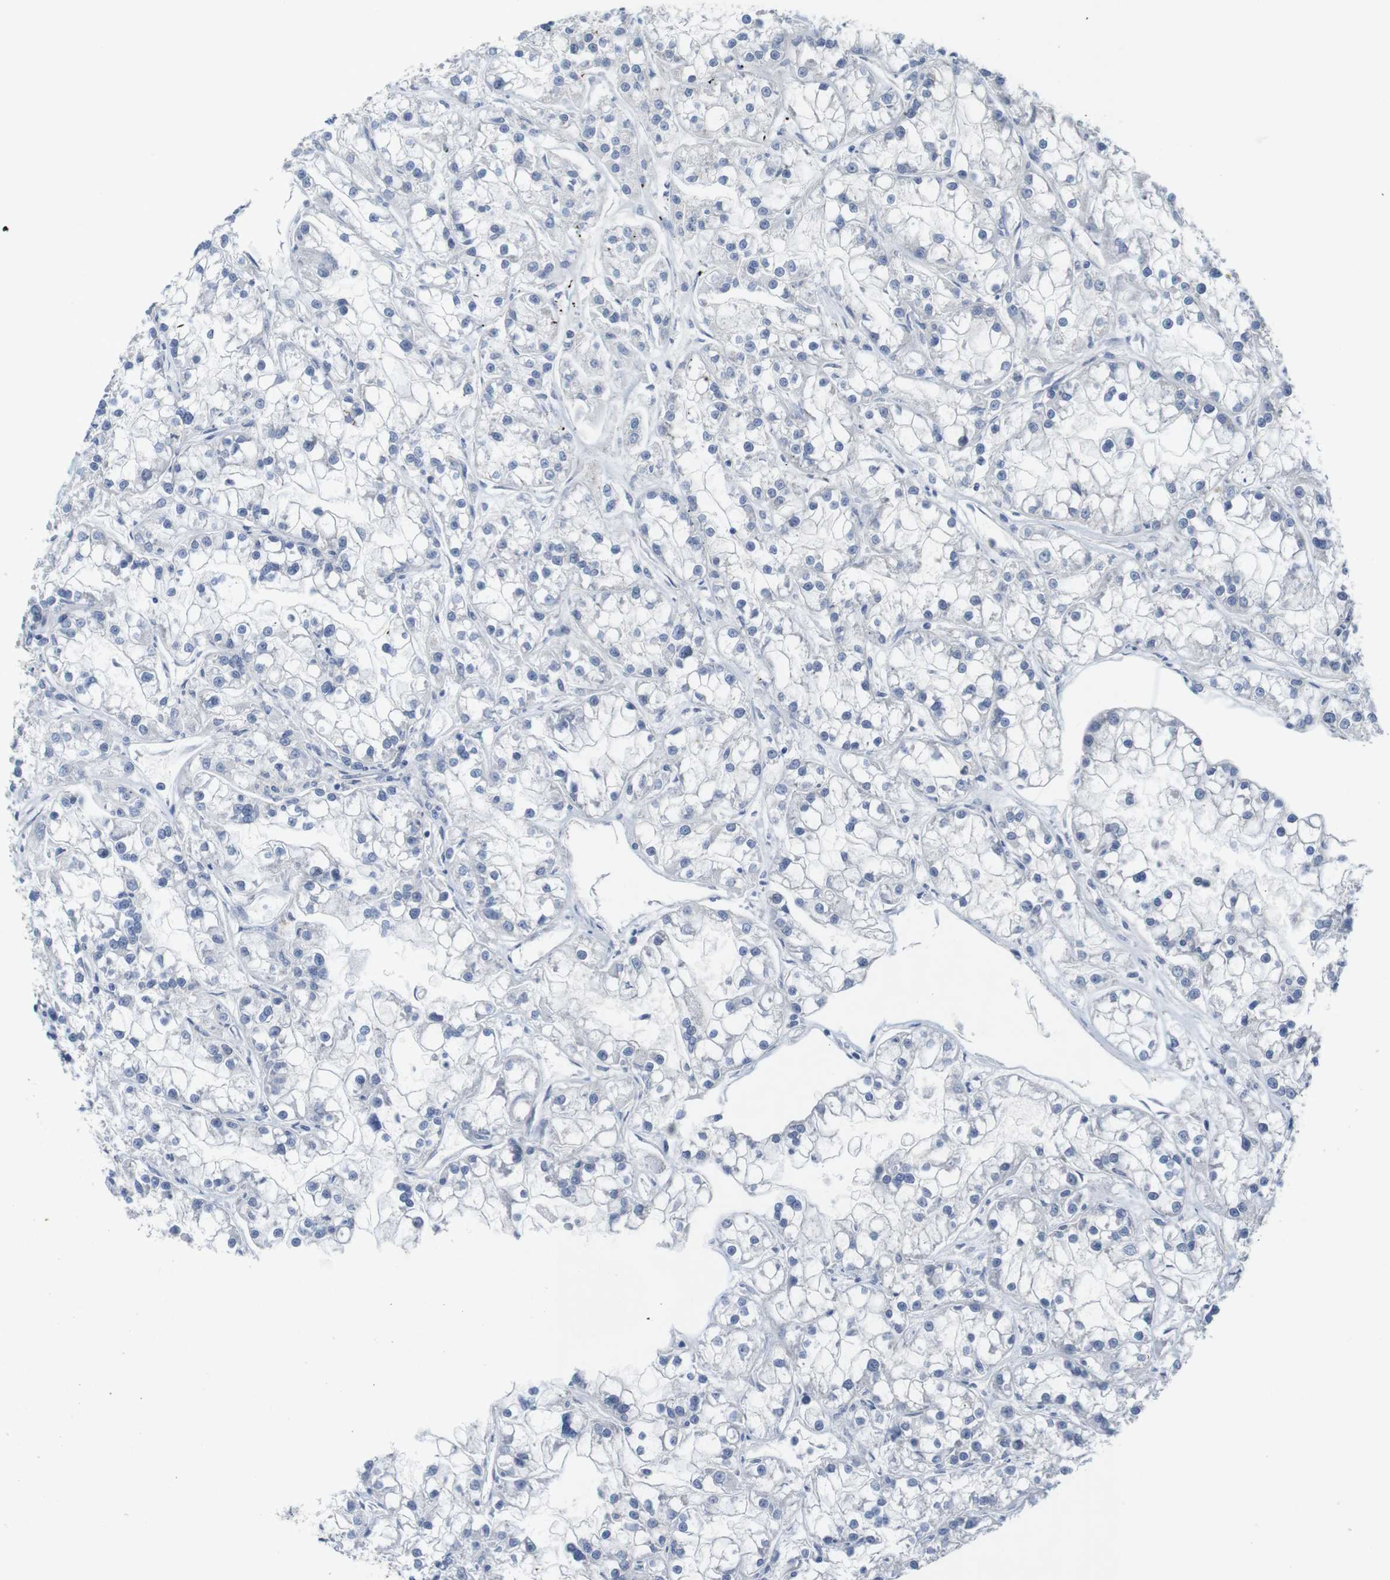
{"staining": {"intensity": "negative", "quantity": "none", "location": "none"}, "tissue": "renal cancer", "cell_type": "Tumor cells", "image_type": "cancer", "snomed": [{"axis": "morphology", "description": "Adenocarcinoma, NOS"}, {"axis": "topography", "description": "Kidney"}], "caption": "An immunohistochemistry micrograph of renal cancer is shown. There is no staining in tumor cells of renal cancer.", "gene": "CDK2", "patient": {"sex": "female", "age": 52}}